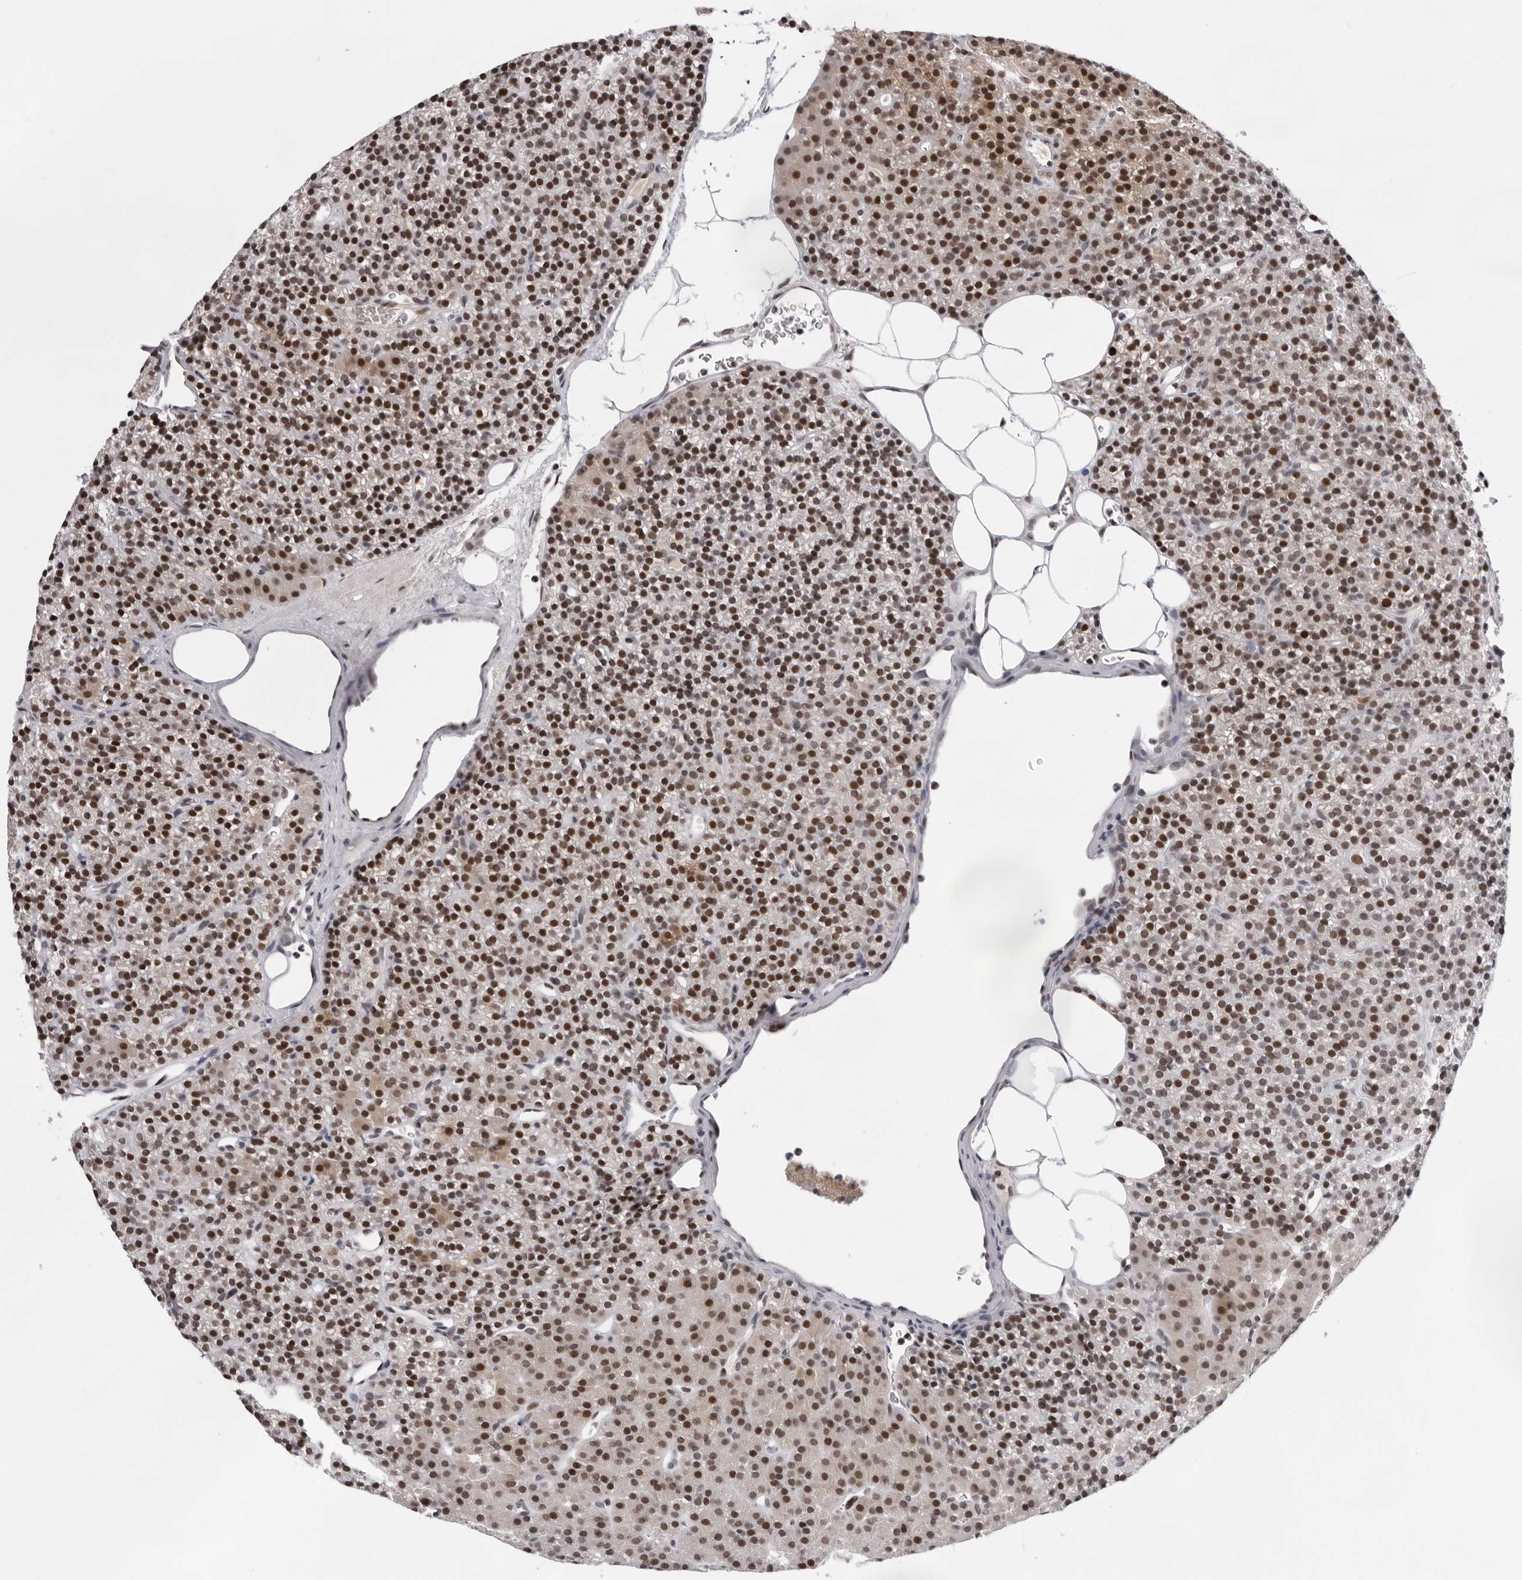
{"staining": {"intensity": "strong", "quantity": ">75%", "location": "nuclear"}, "tissue": "parathyroid gland", "cell_type": "Glandular cells", "image_type": "normal", "snomed": [{"axis": "morphology", "description": "Normal tissue, NOS"}, {"axis": "morphology", "description": "Hyperplasia, NOS"}, {"axis": "topography", "description": "Parathyroid gland"}], "caption": "Protein staining of benign parathyroid gland reveals strong nuclear staining in approximately >75% of glandular cells. The staining is performed using DAB brown chromogen to label protein expression. The nuclei are counter-stained blue using hematoxylin.", "gene": "USP1", "patient": {"sex": "male", "age": 44}}